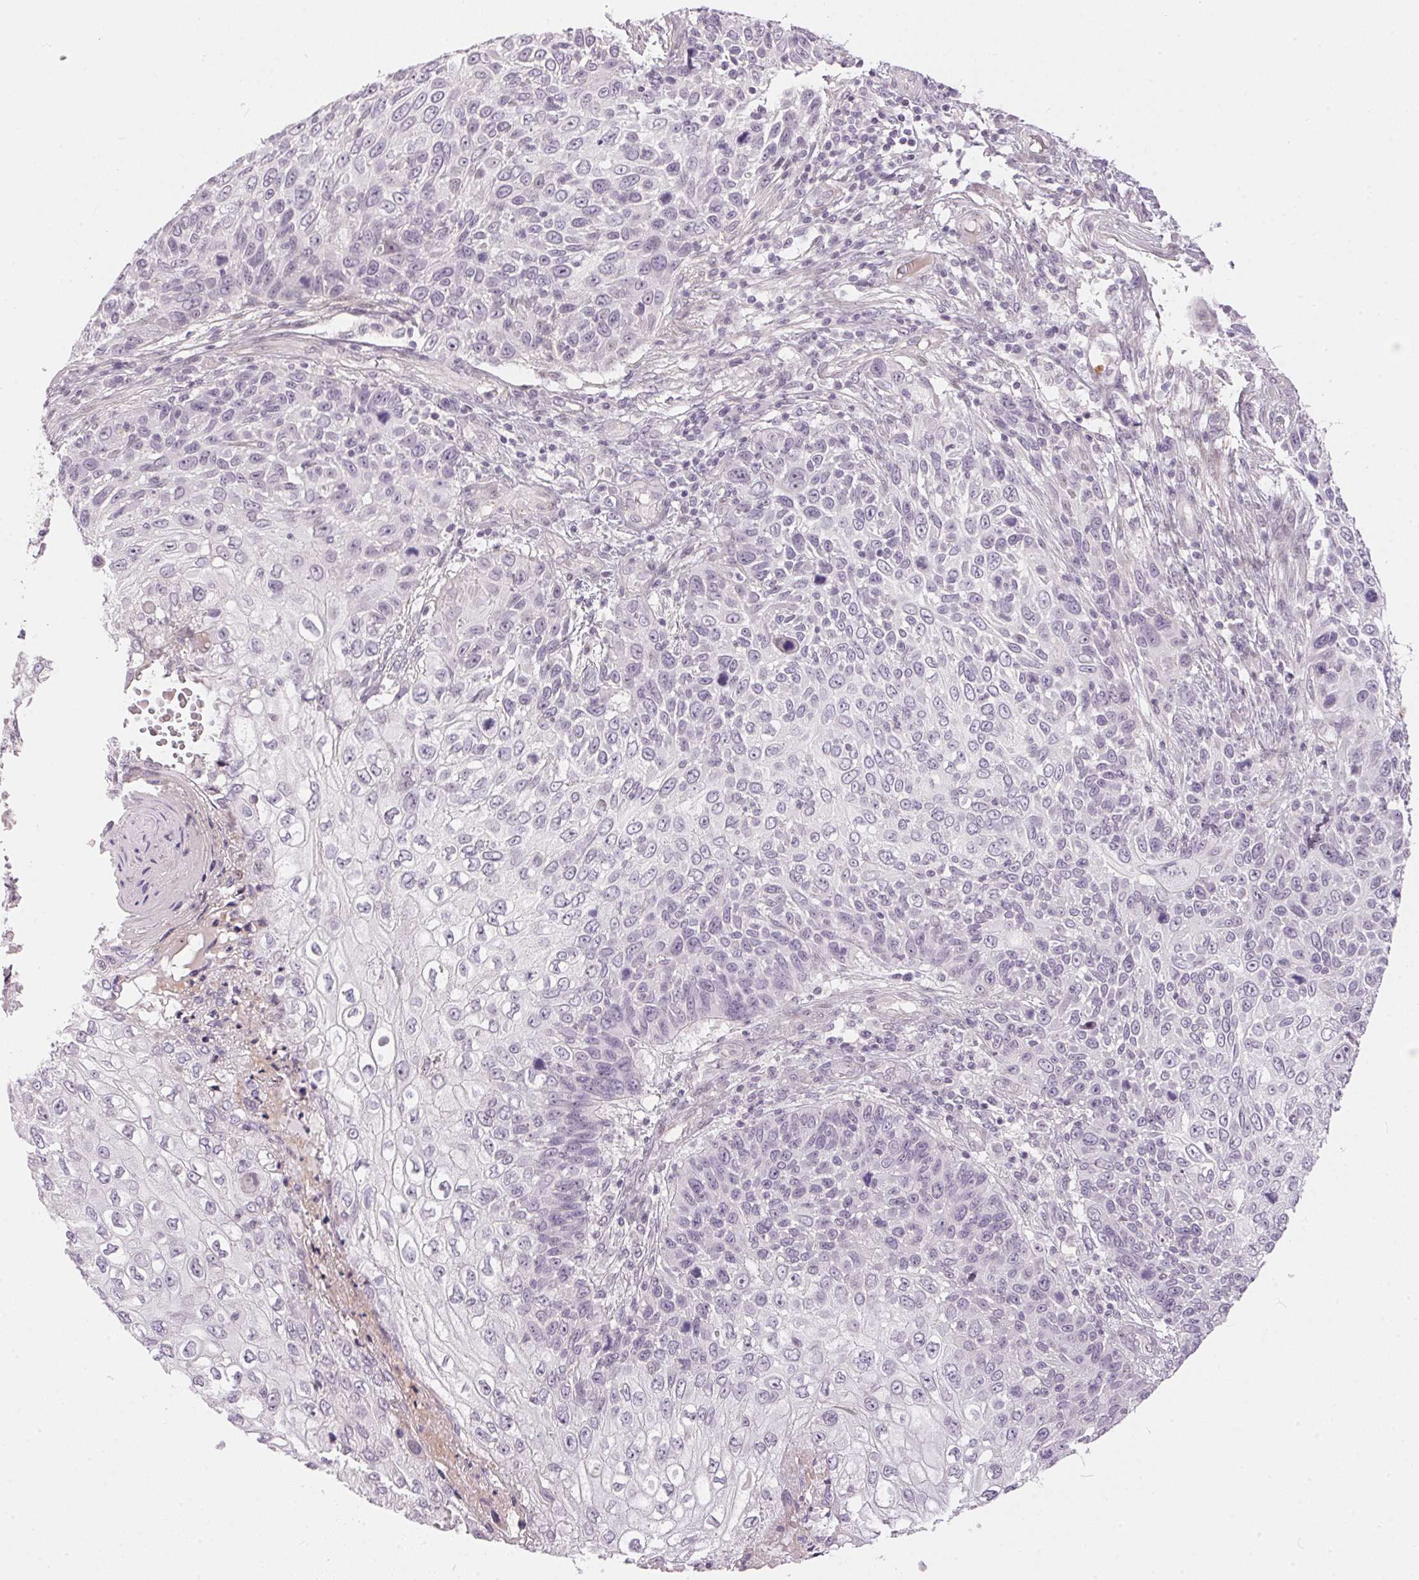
{"staining": {"intensity": "negative", "quantity": "none", "location": "none"}, "tissue": "skin cancer", "cell_type": "Tumor cells", "image_type": "cancer", "snomed": [{"axis": "morphology", "description": "Squamous cell carcinoma, NOS"}, {"axis": "topography", "description": "Skin"}], "caption": "Tumor cells are negative for protein expression in human skin squamous cell carcinoma.", "gene": "GDAP1L1", "patient": {"sex": "male", "age": 92}}